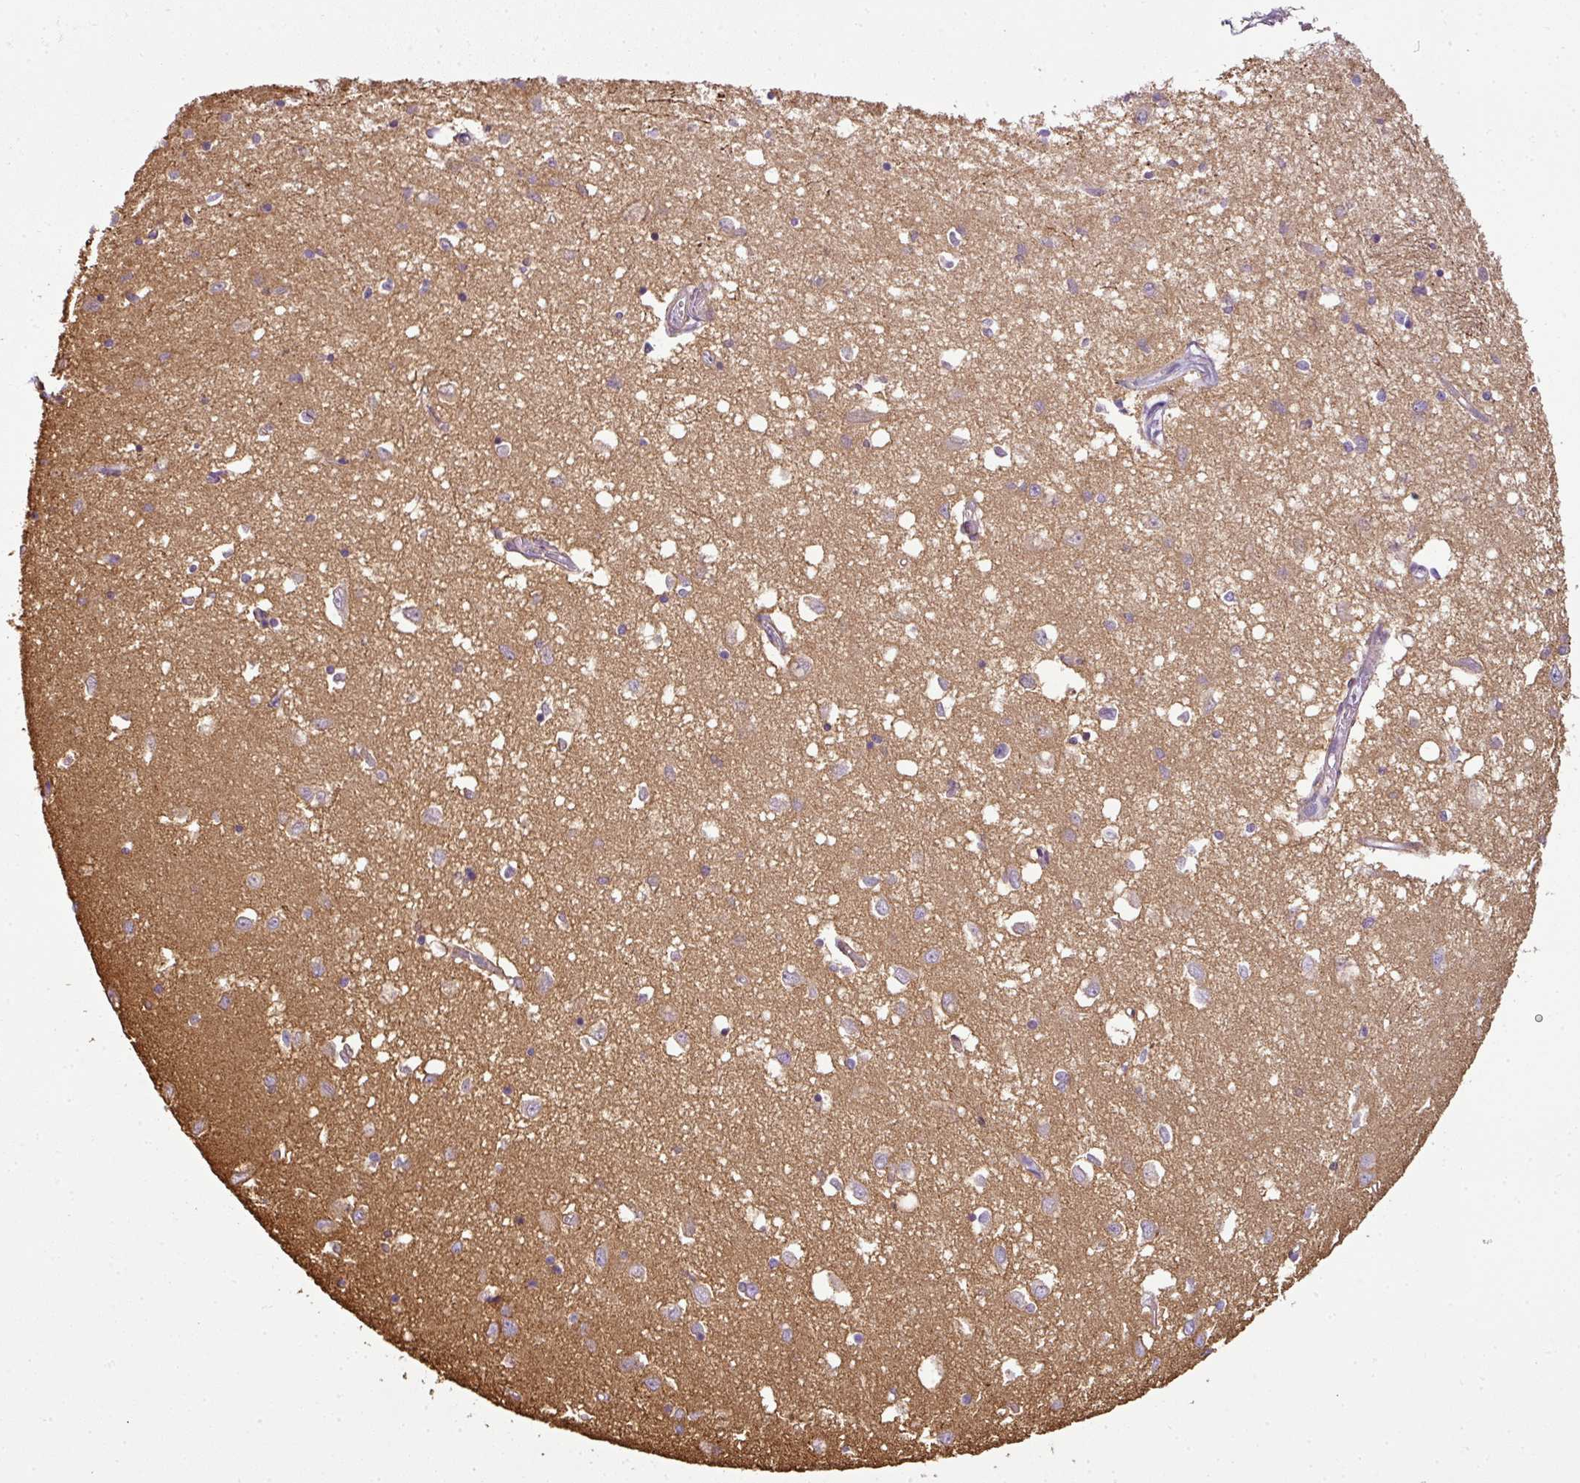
{"staining": {"intensity": "negative", "quantity": "none", "location": "none"}, "tissue": "caudate", "cell_type": "Glial cells", "image_type": "normal", "snomed": [{"axis": "morphology", "description": "Normal tissue, NOS"}, {"axis": "topography", "description": "Lateral ventricle wall"}], "caption": "DAB immunohistochemical staining of benign caudate shows no significant staining in glial cells.", "gene": "ANKRD18A", "patient": {"sex": "male", "age": 70}}